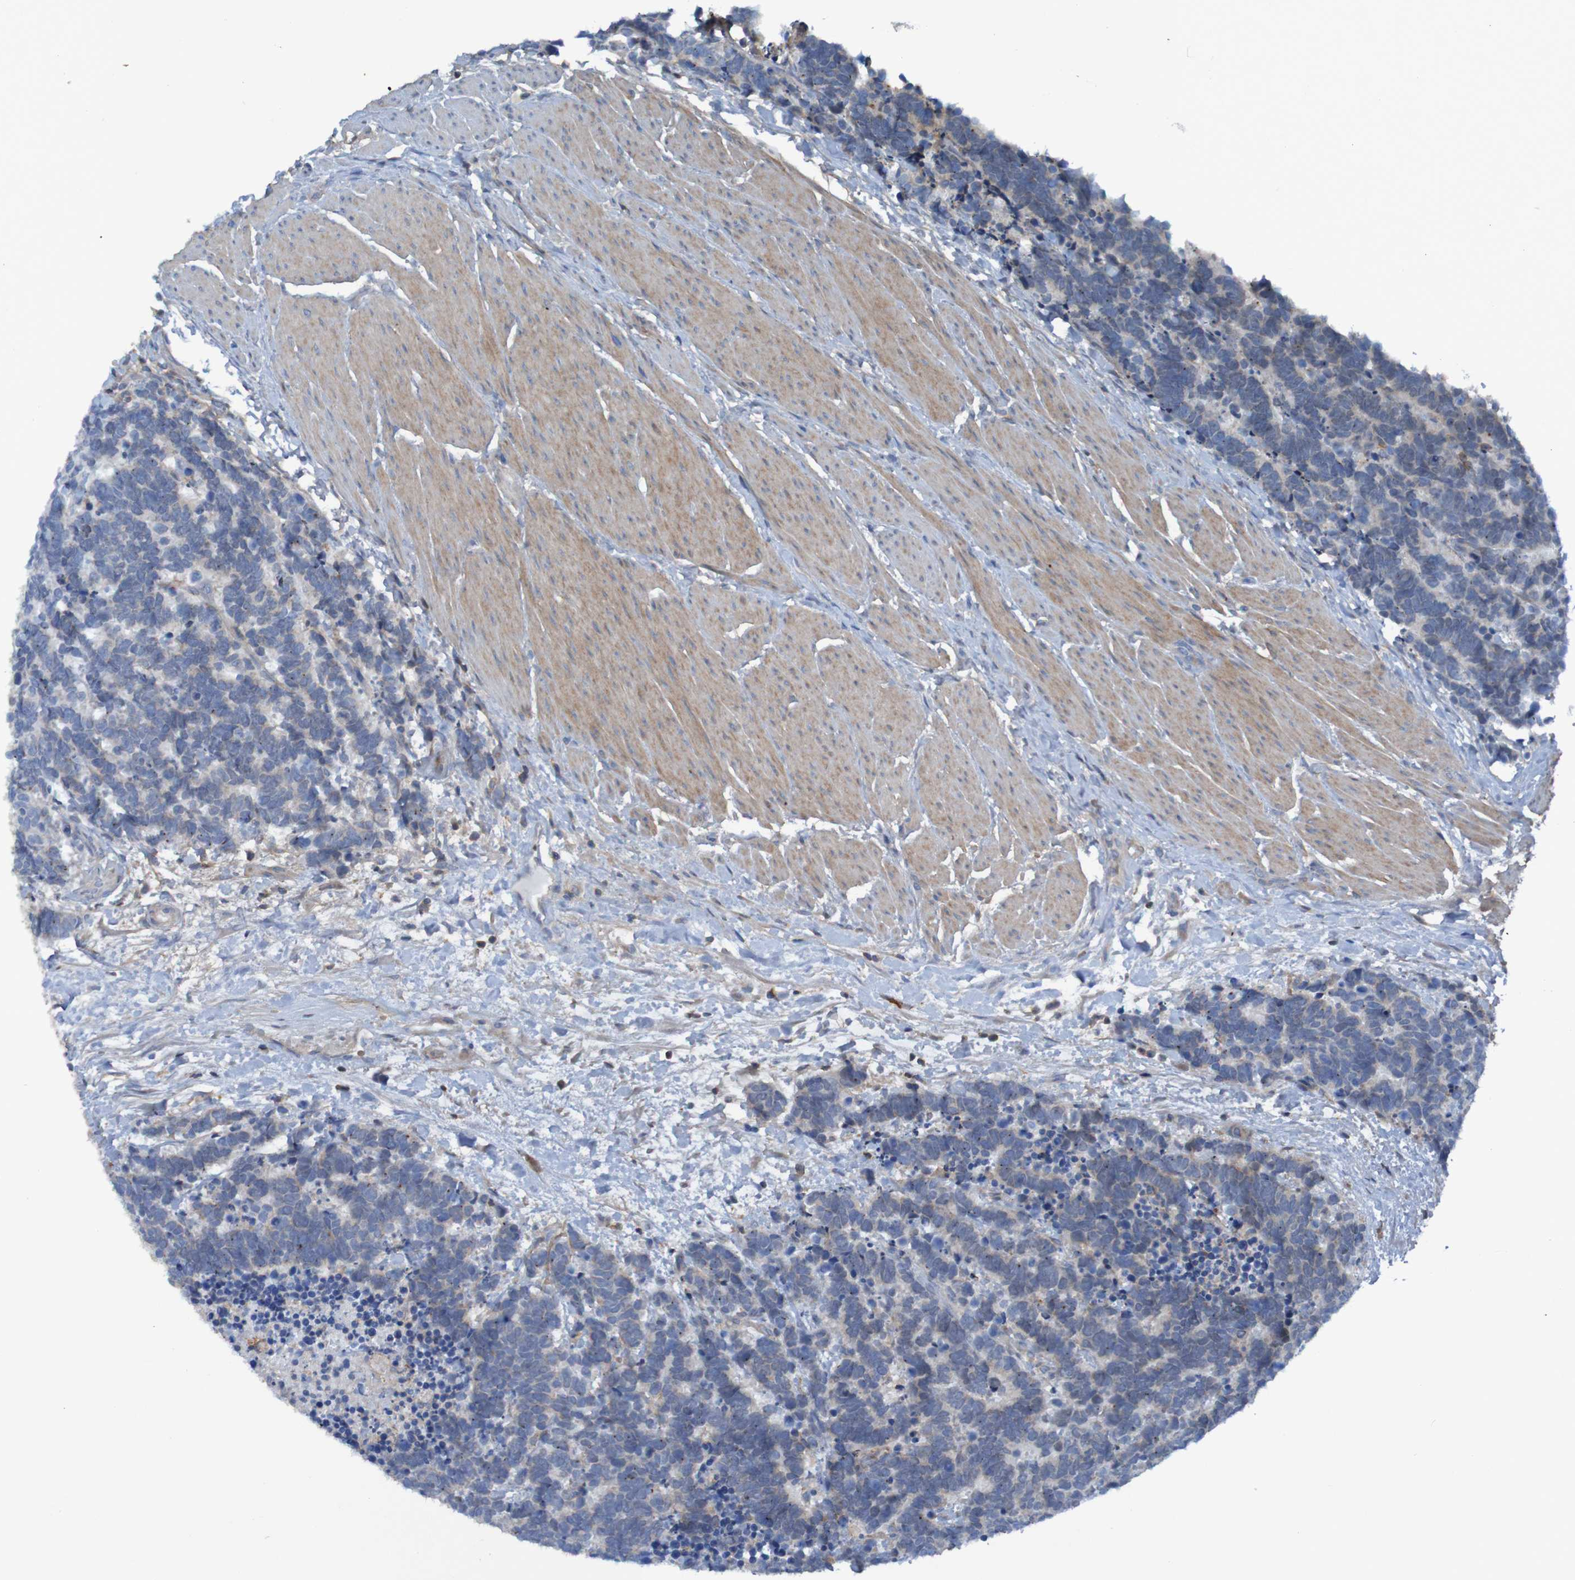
{"staining": {"intensity": "weak", "quantity": ">75%", "location": "cytoplasmic/membranous"}, "tissue": "carcinoid", "cell_type": "Tumor cells", "image_type": "cancer", "snomed": [{"axis": "morphology", "description": "Carcinoma, NOS"}, {"axis": "morphology", "description": "Carcinoid, malignant, NOS"}, {"axis": "topography", "description": "Urinary bladder"}], "caption": "Protein analysis of carcinoid (malignant) tissue displays weak cytoplasmic/membranous staining in approximately >75% of tumor cells.", "gene": "PDGFB", "patient": {"sex": "male", "age": 57}}